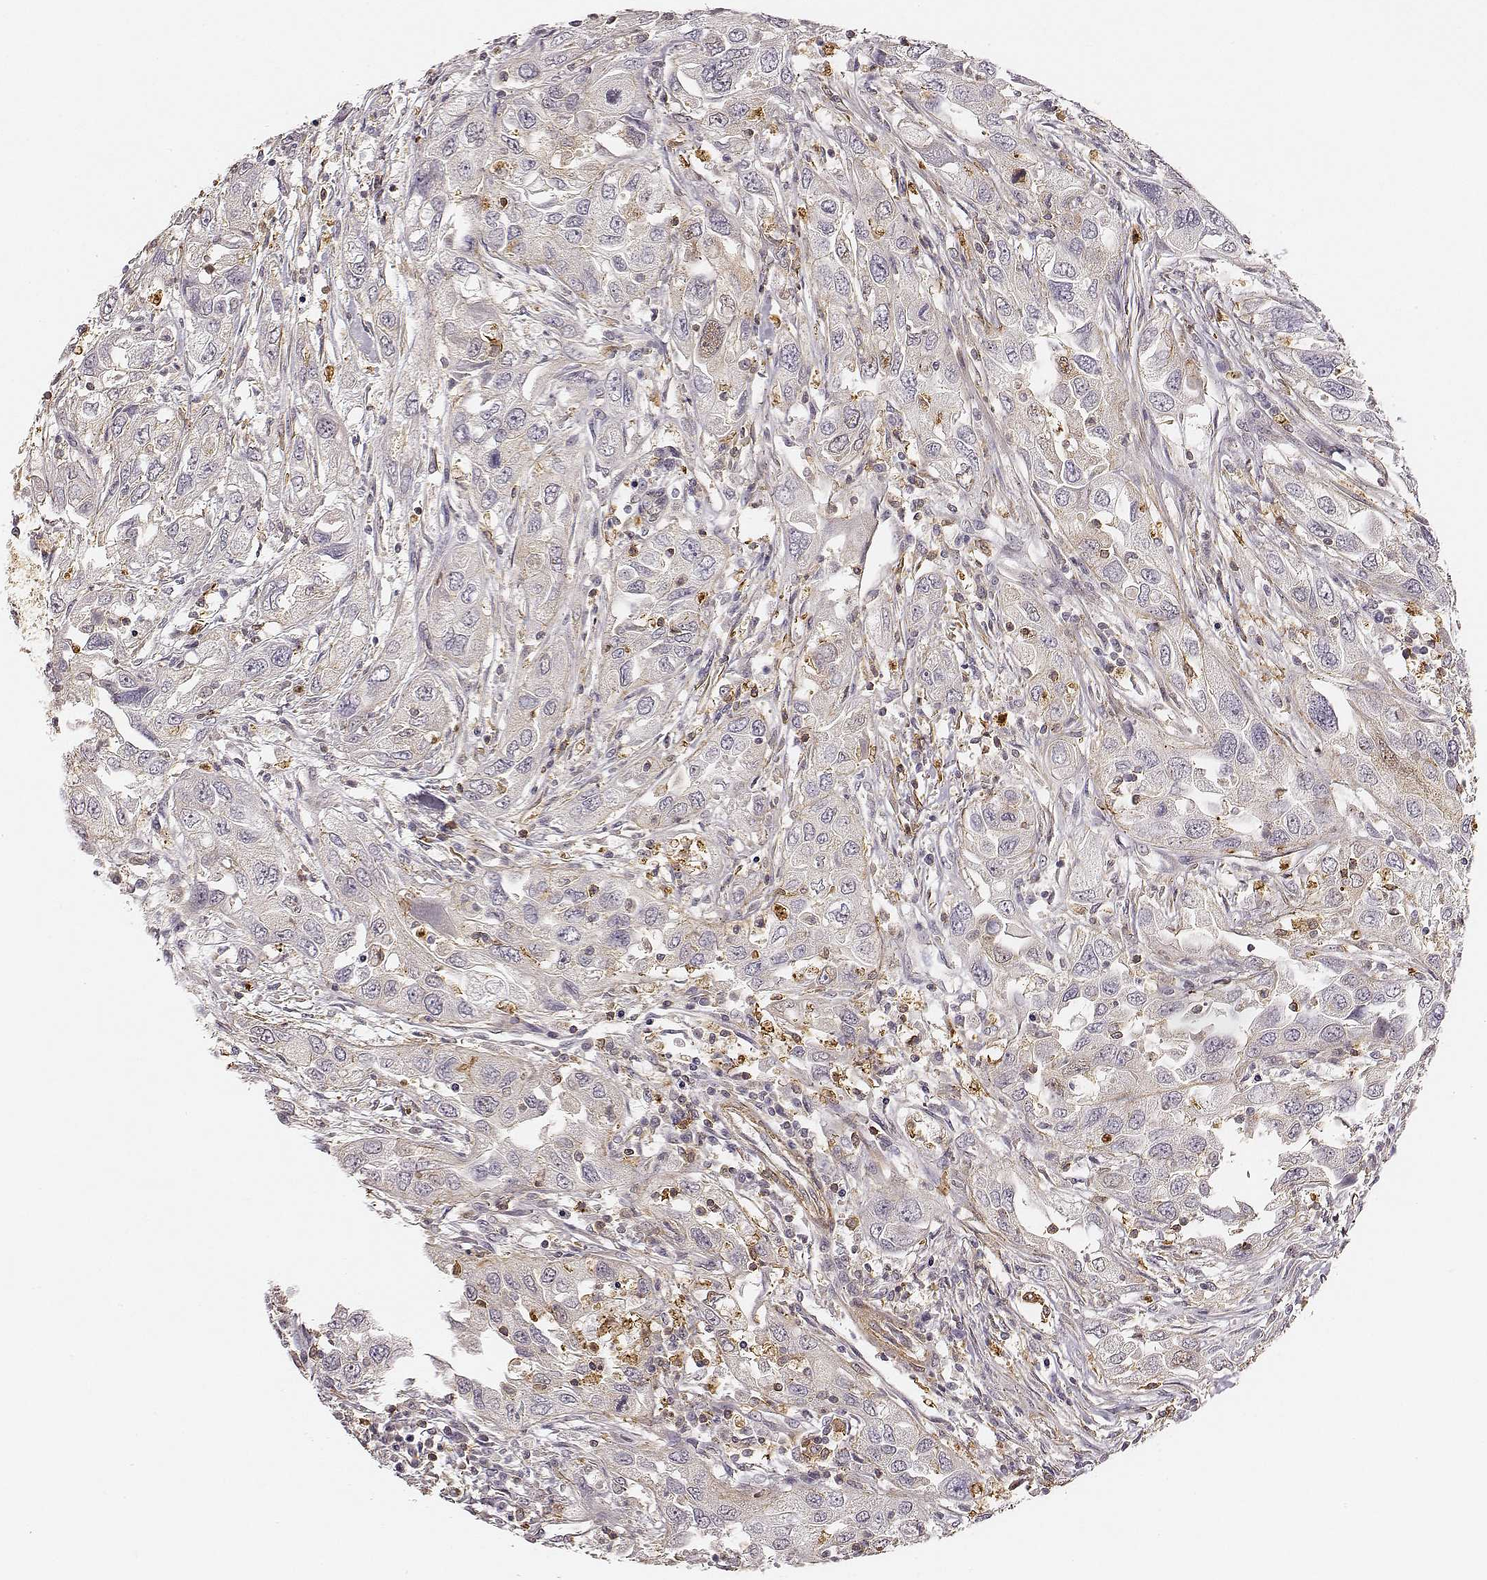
{"staining": {"intensity": "negative", "quantity": "none", "location": "none"}, "tissue": "urothelial cancer", "cell_type": "Tumor cells", "image_type": "cancer", "snomed": [{"axis": "morphology", "description": "Urothelial carcinoma, High grade"}, {"axis": "topography", "description": "Urinary bladder"}], "caption": "Tumor cells are negative for brown protein staining in urothelial carcinoma (high-grade).", "gene": "ZYX", "patient": {"sex": "male", "age": 76}}